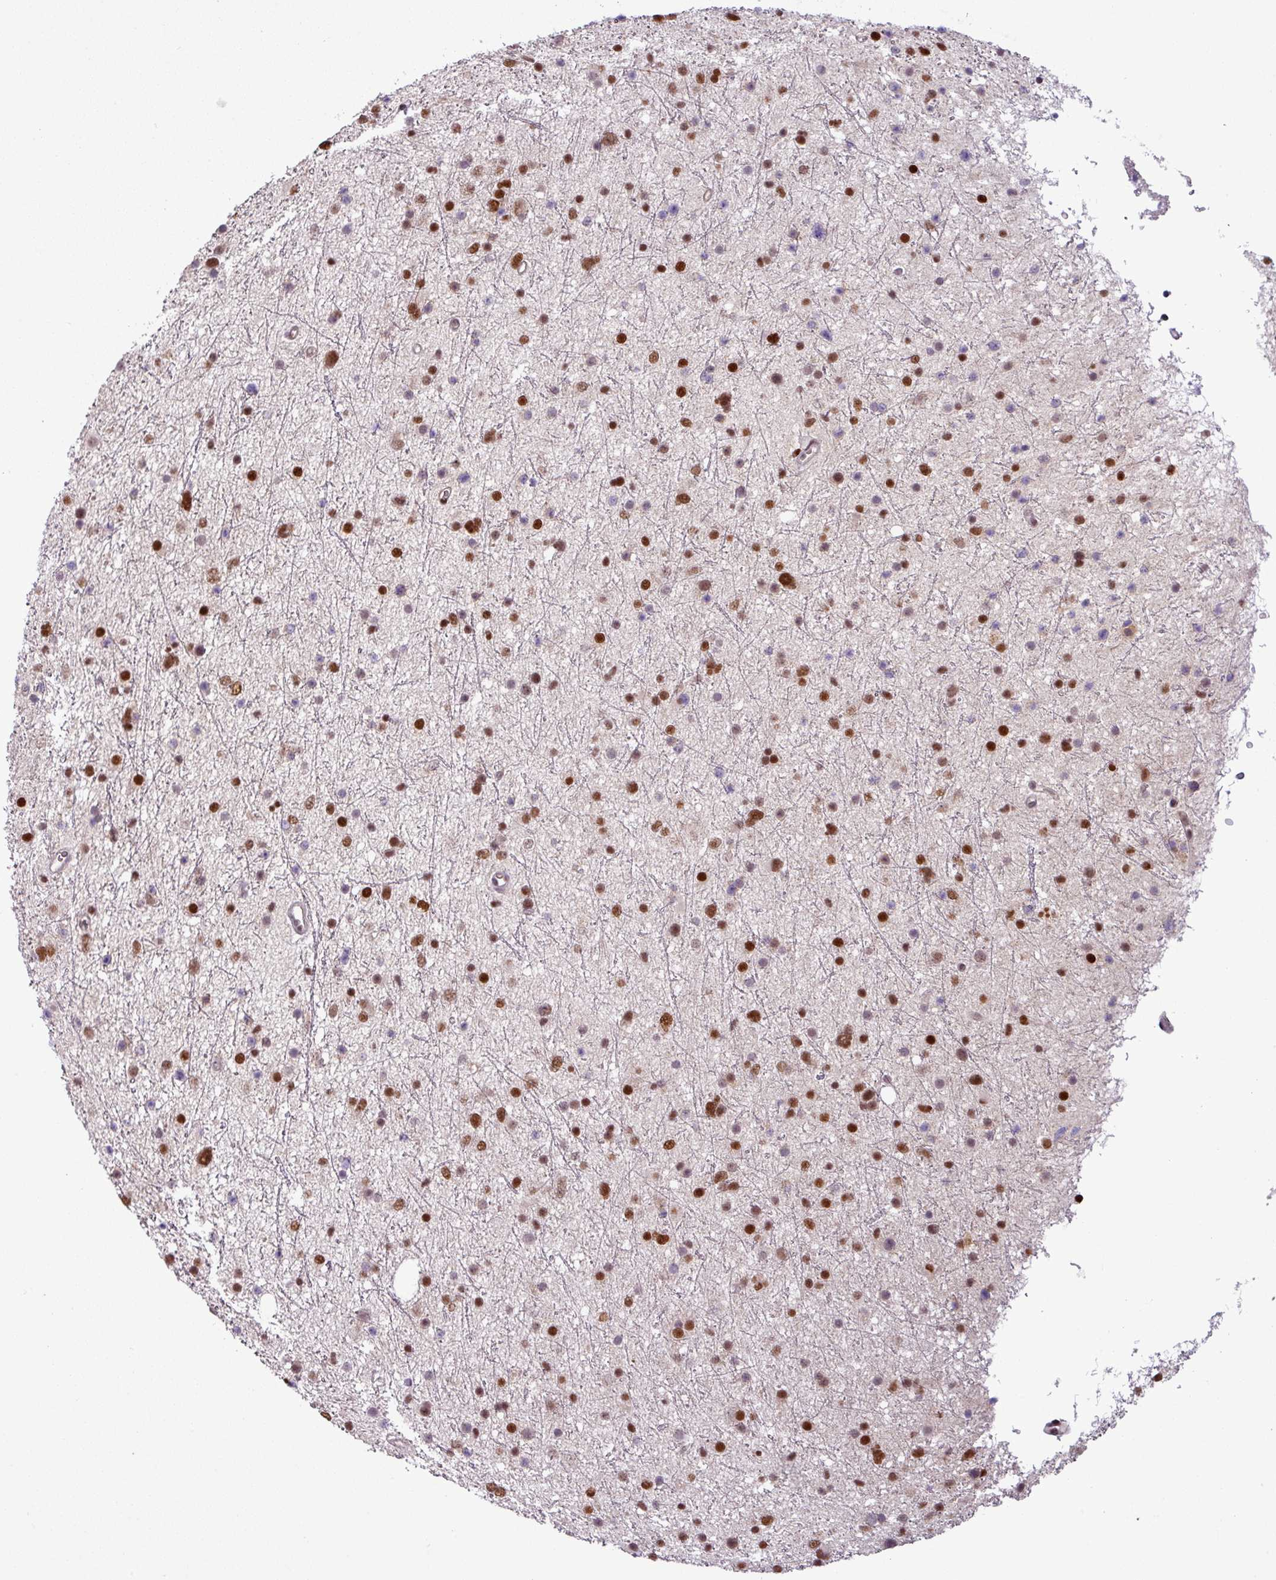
{"staining": {"intensity": "strong", "quantity": "25%-75%", "location": "nuclear"}, "tissue": "glioma", "cell_type": "Tumor cells", "image_type": "cancer", "snomed": [{"axis": "morphology", "description": "Glioma, malignant, Low grade"}, {"axis": "topography", "description": "Cerebral cortex"}], "caption": "Protein expression analysis of glioma reveals strong nuclear positivity in about 25%-75% of tumor cells.", "gene": "IRF2BPL", "patient": {"sex": "female", "age": 39}}